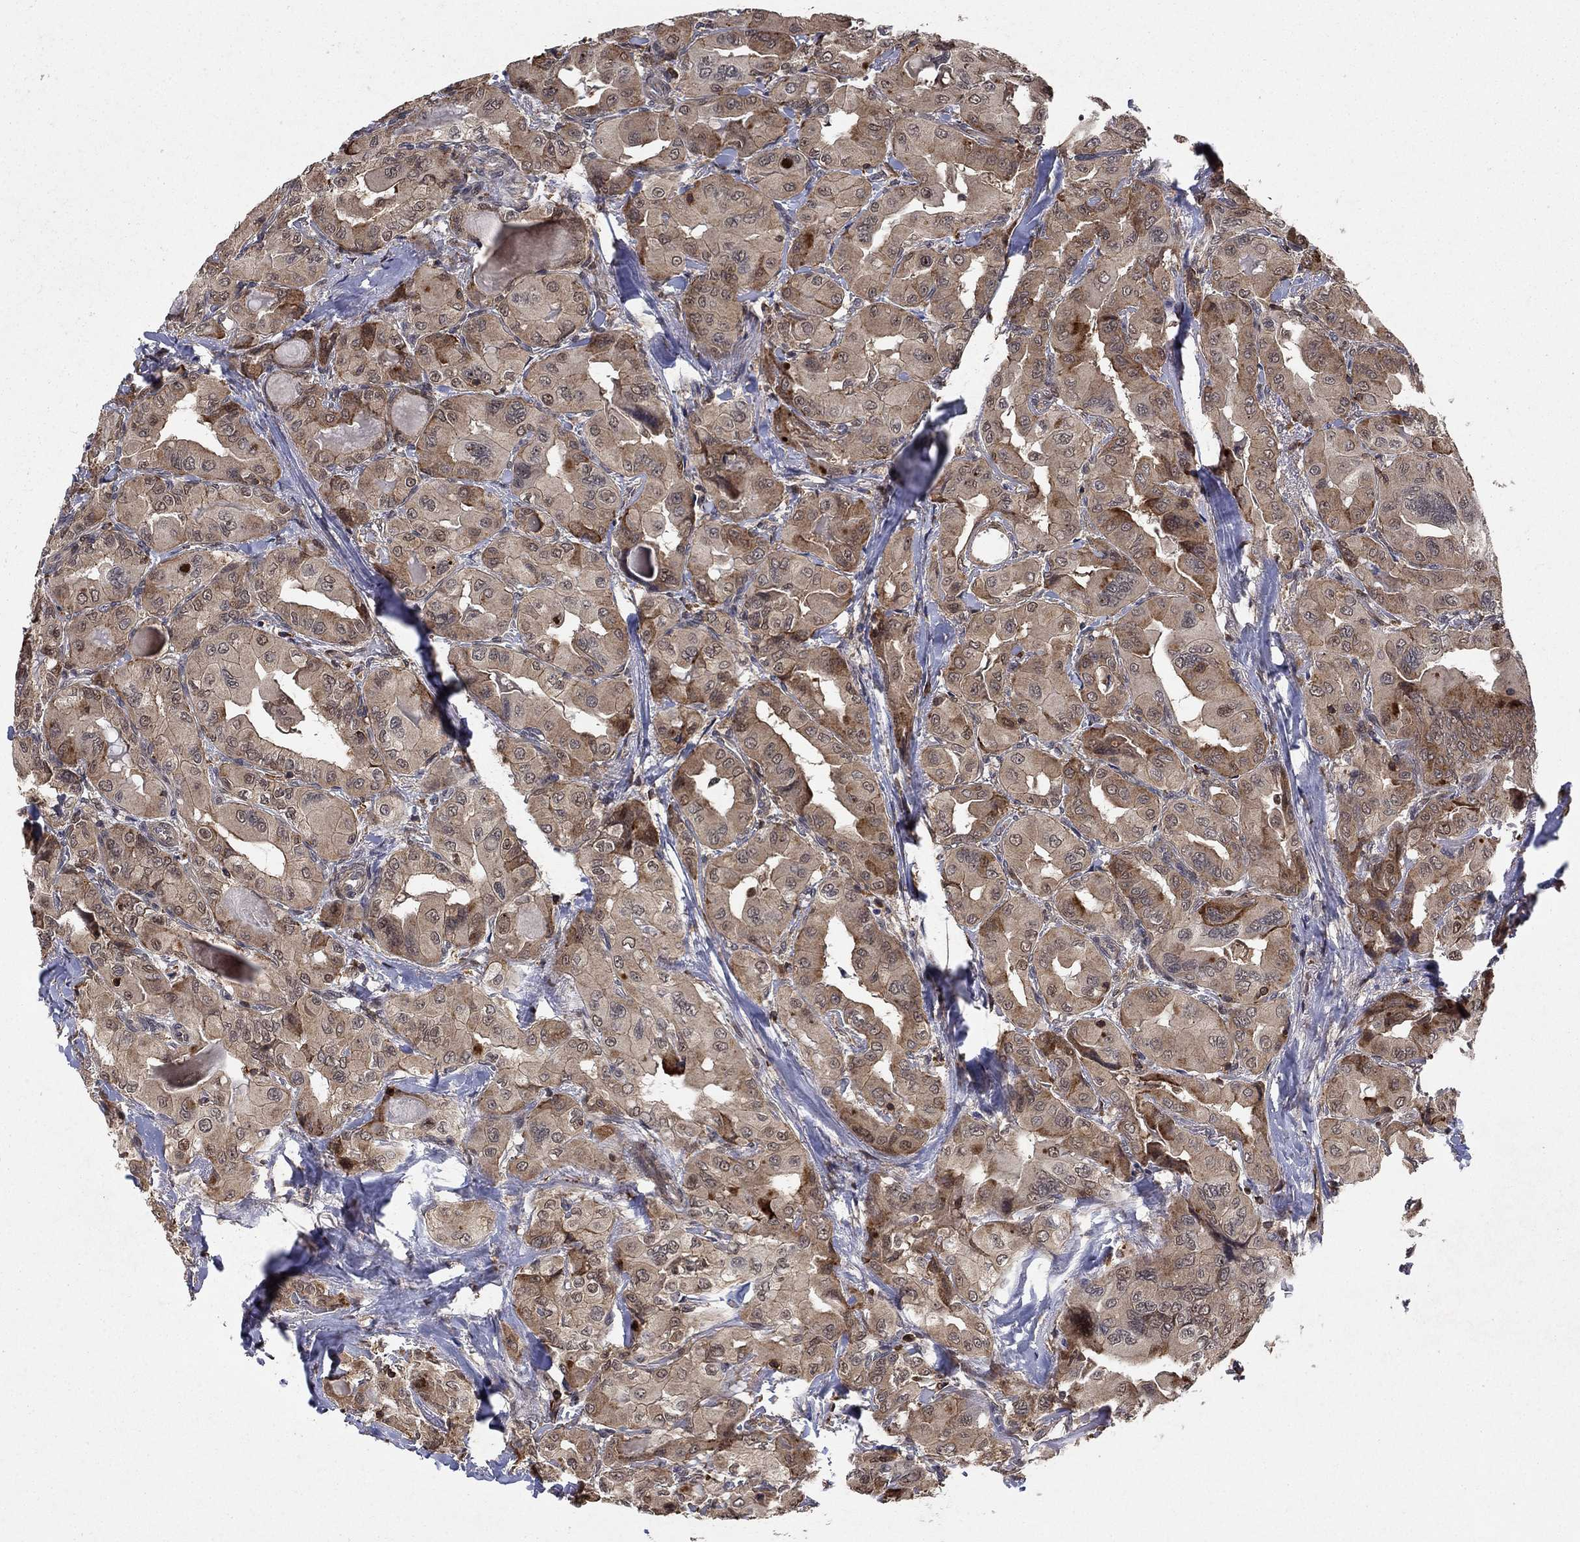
{"staining": {"intensity": "moderate", "quantity": "<25%", "location": "cytoplasmic/membranous"}, "tissue": "thyroid cancer", "cell_type": "Tumor cells", "image_type": "cancer", "snomed": [{"axis": "morphology", "description": "Normal tissue, NOS"}, {"axis": "morphology", "description": "Papillary adenocarcinoma, NOS"}, {"axis": "topography", "description": "Thyroid gland"}], "caption": "DAB immunohistochemical staining of thyroid papillary adenocarcinoma demonstrates moderate cytoplasmic/membranous protein expression in about <25% of tumor cells.", "gene": "CCDC66", "patient": {"sex": "female", "age": 66}}